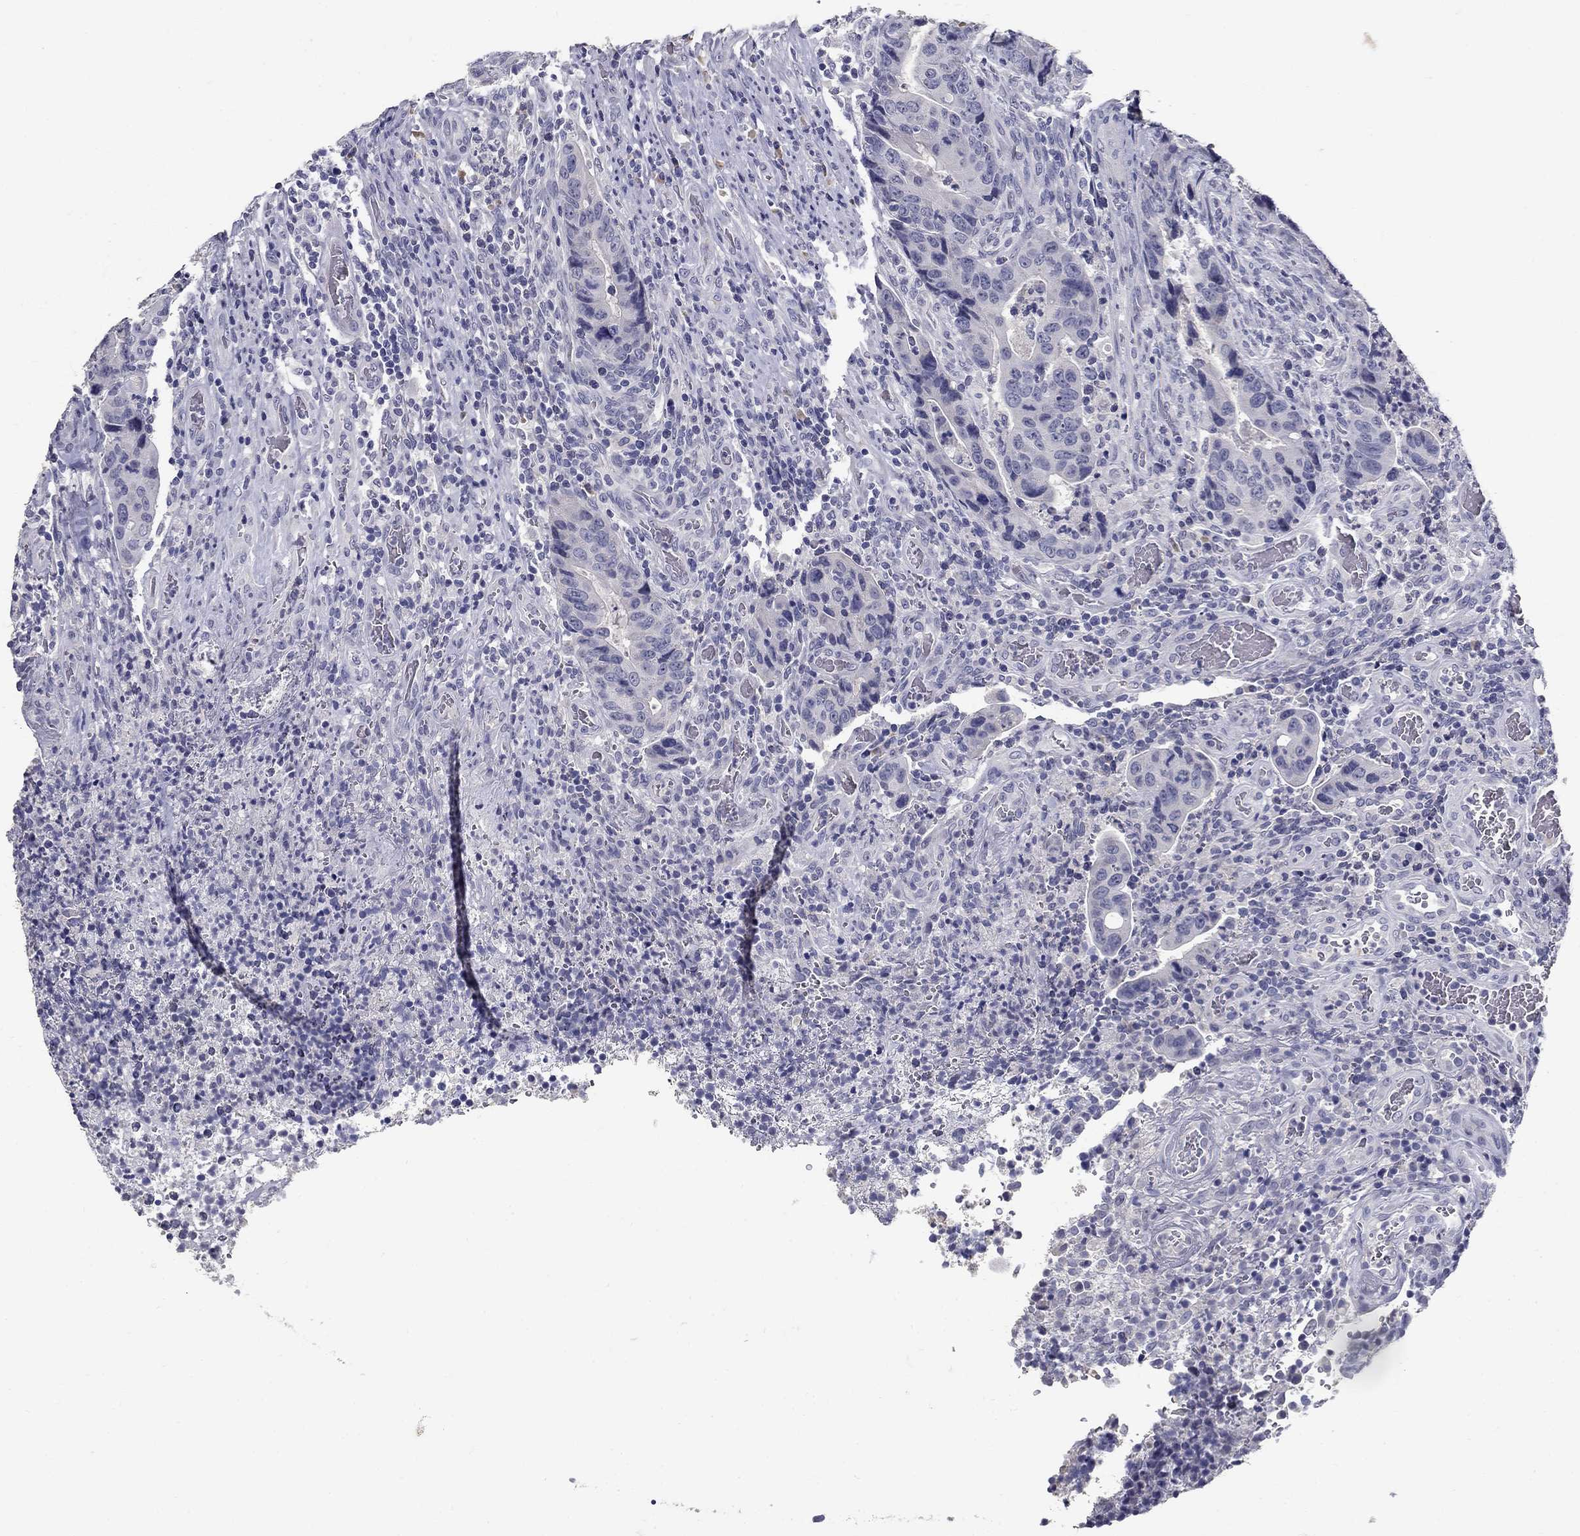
{"staining": {"intensity": "negative", "quantity": "none", "location": "none"}, "tissue": "colorectal cancer", "cell_type": "Tumor cells", "image_type": "cancer", "snomed": [{"axis": "morphology", "description": "Adenocarcinoma, NOS"}, {"axis": "topography", "description": "Colon"}], "caption": "Tumor cells are negative for protein expression in human colorectal cancer. Brightfield microscopy of IHC stained with DAB (3,3'-diaminobenzidine) (brown) and hematoxylin (blue), captured at high magnification.", "gene": "POMC", "patient": {"sex": "female", "age": 56}}